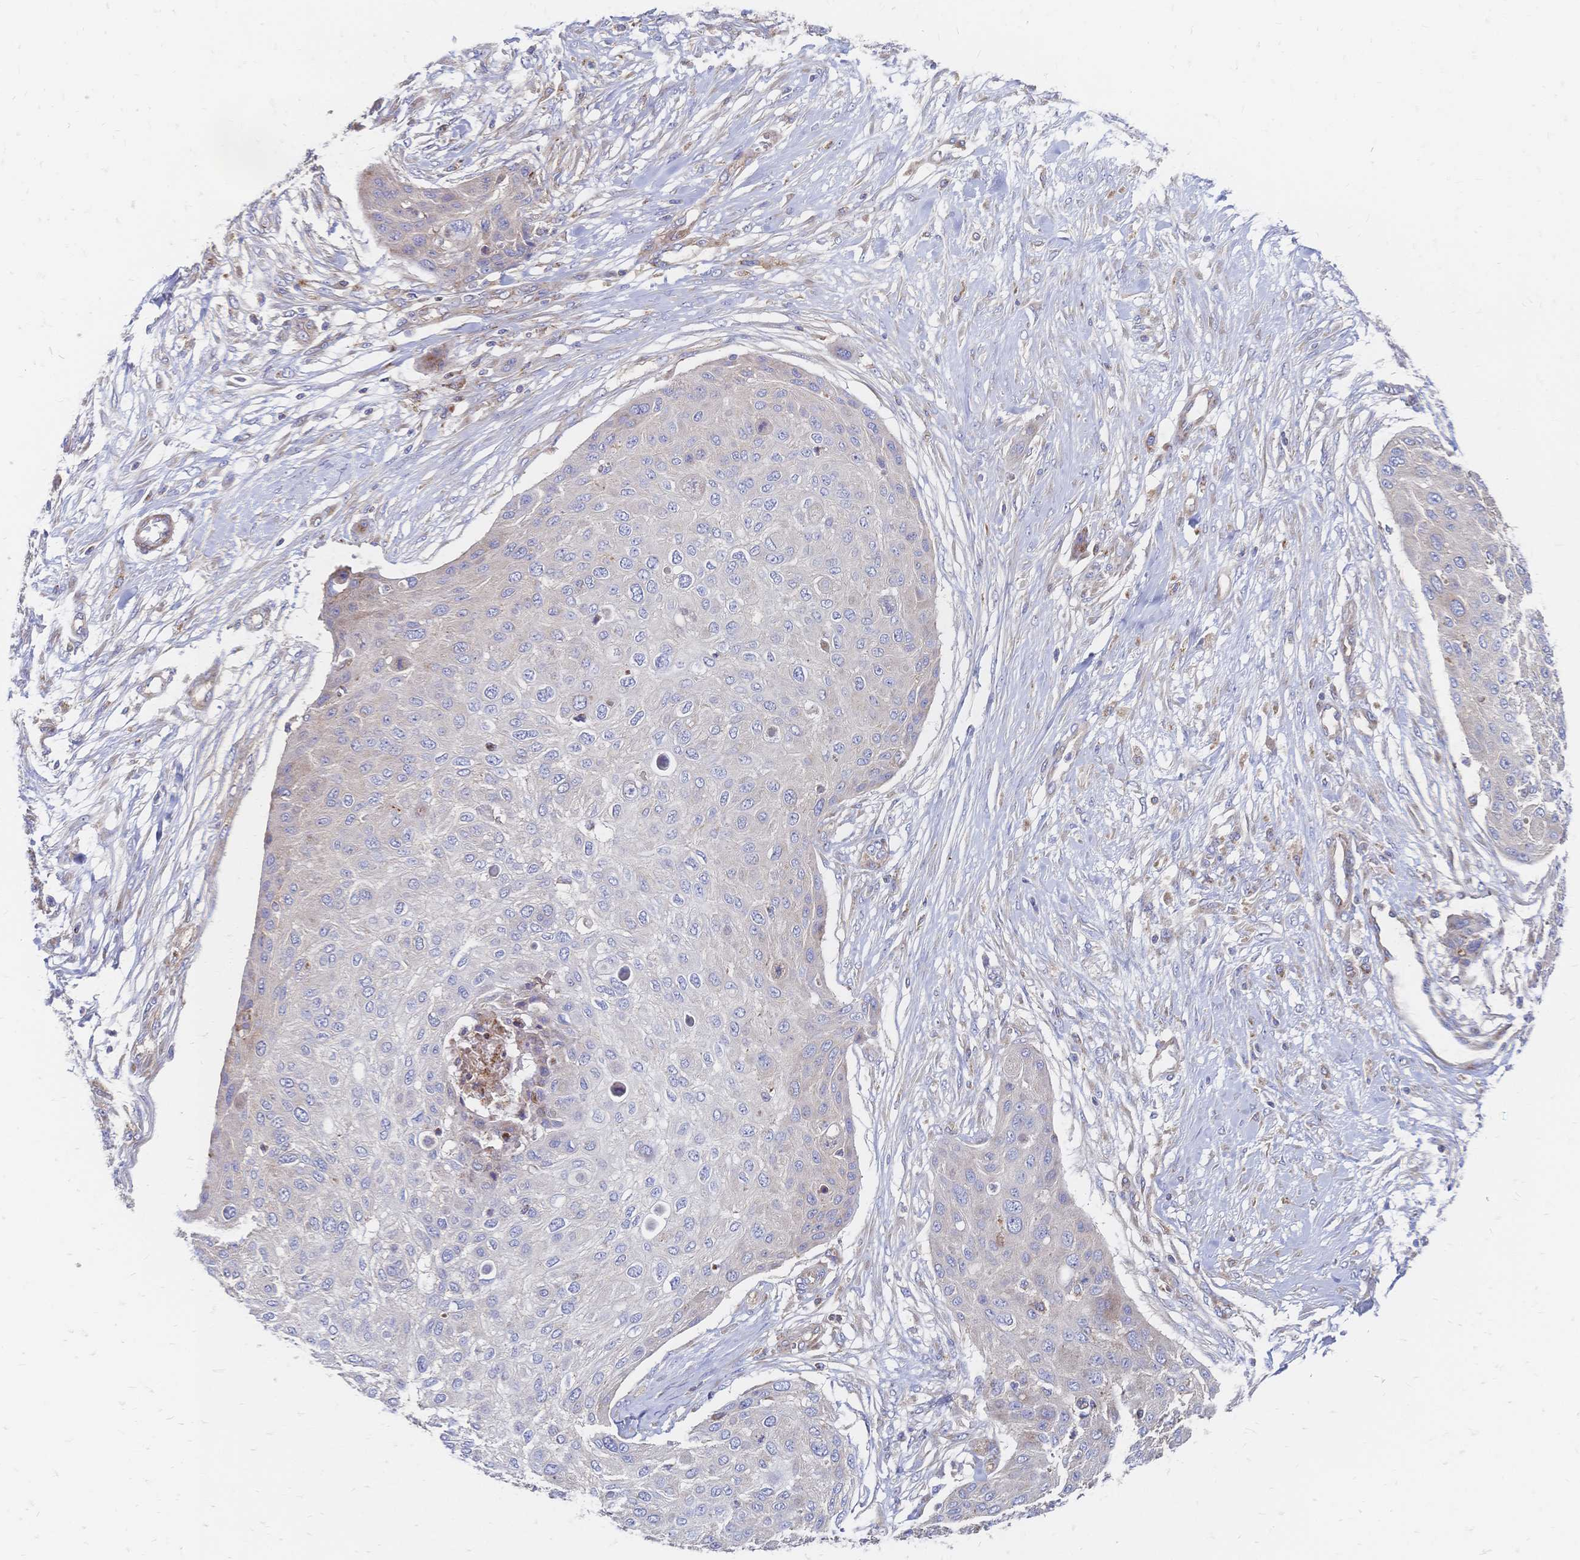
{"staining": {"intensity": "weak", "quantity": "<25%", "location": "cytoplasmic/membranous"}, "tissue": "skin cancer", "cell_type": "Tumor cells", "image_type": "cancer", "snomed": [{"axis": "morphology", "description": "Squamous cell carcinoma, NOS"}, {"axis": "topography", "description": "Skin"}], "caption": "IHC histopathology image of neoplastic tissue: human skin squamous cell carcinoma stained with DAB (3,3'-diaminobenzidine) reveals no significant protein expression in tumor cells. (Stains: DAB IHC with hematoxylin counter stain, Microscopy: brightfield microscopy at high magnification).", "gene": "SORBS1", "patient": {"sex": "female", "age": 87}}